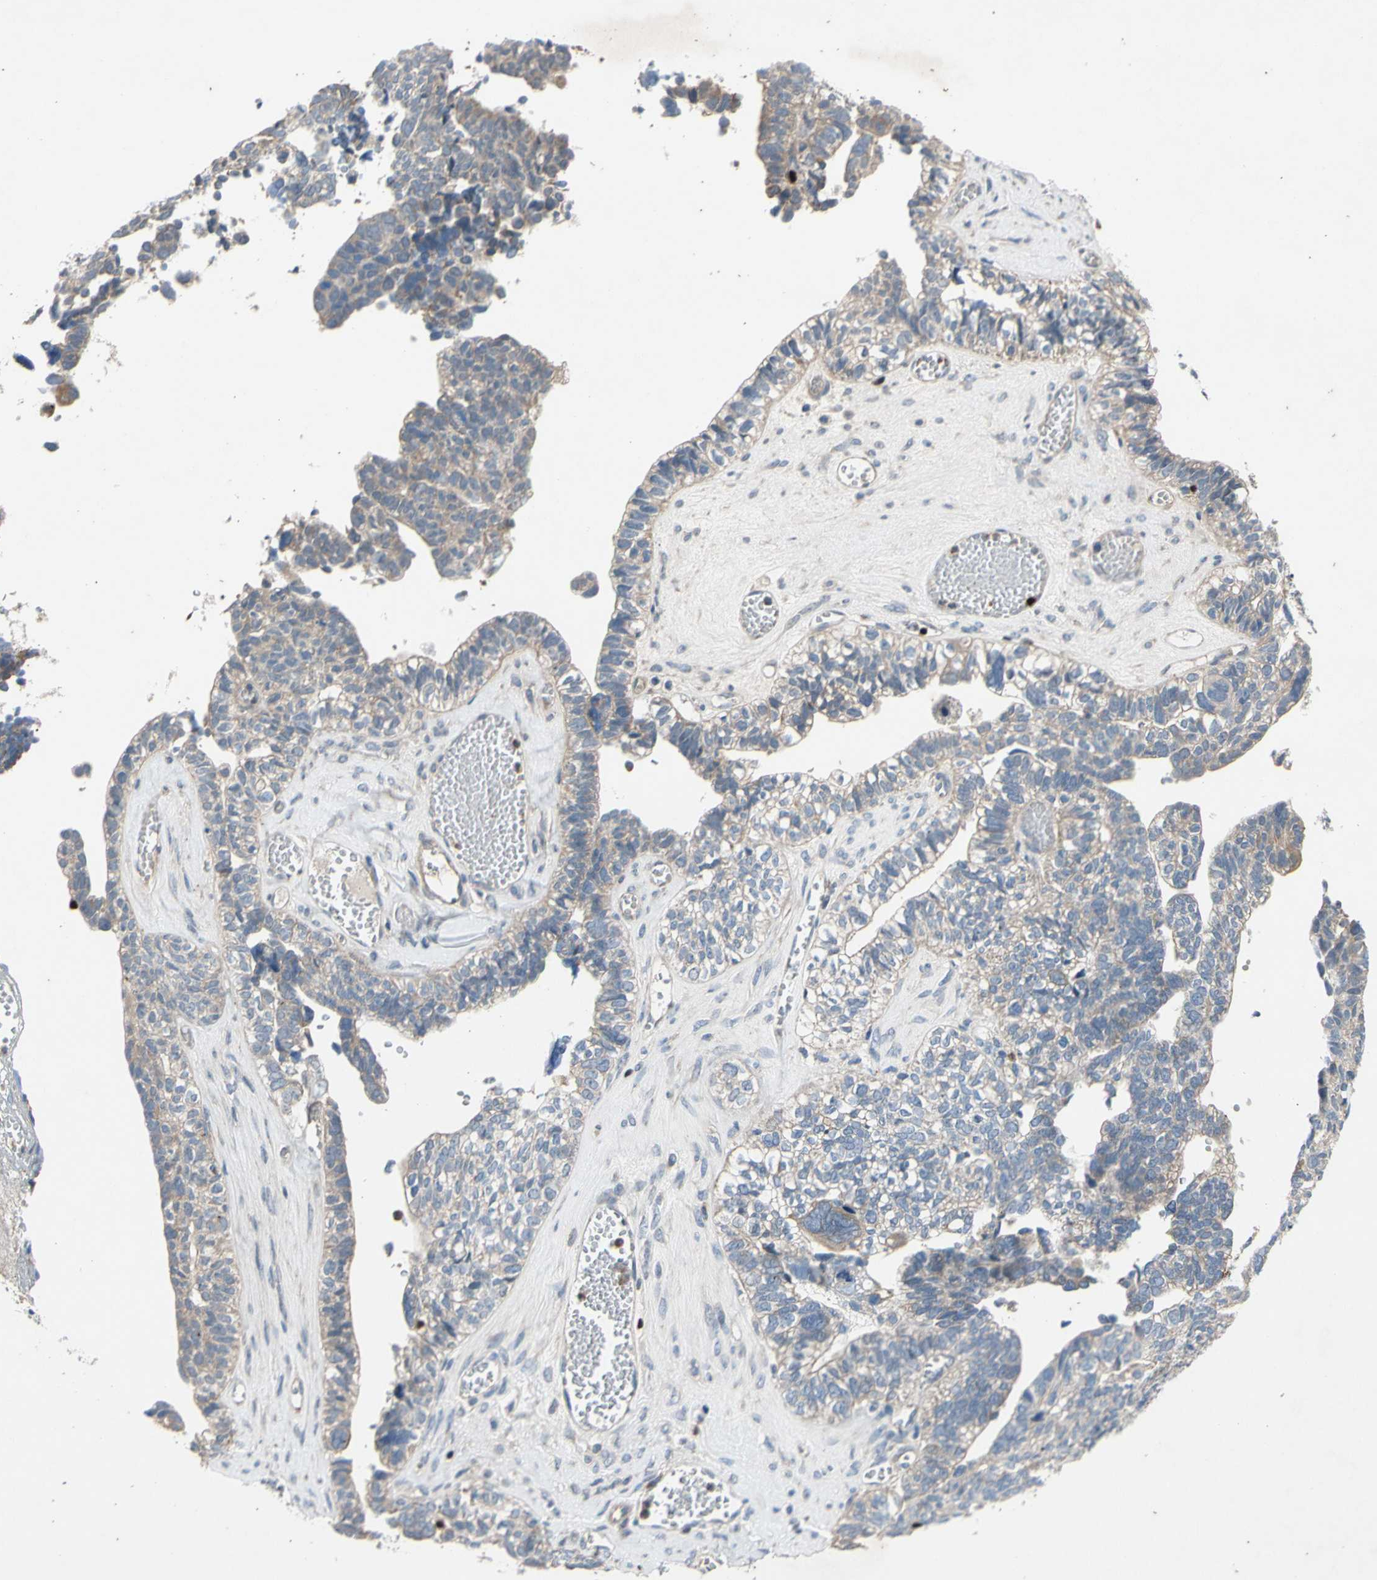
{"staining": {"intensity": "weak", "quantity": "25%-75%", "location": "cytoplasmic/membranous"}, "tissue": "ovarian cancer", "cell_type": "Tumor cells", "image_type": "cancer", "snomed": [{"axis": "morphology", "description": "Cystadenocarcinoma, serous, NOS"}, {"axis": "topography", "description": "Ovary"}], "caption": "Protein expression analysis of ovarian cancer shows weak cytoplasmic/membranous expression in approximately 25%-75% of tumor cells.", "gene": "TBX21", "patient": {"sex": "female", "age": 79}}